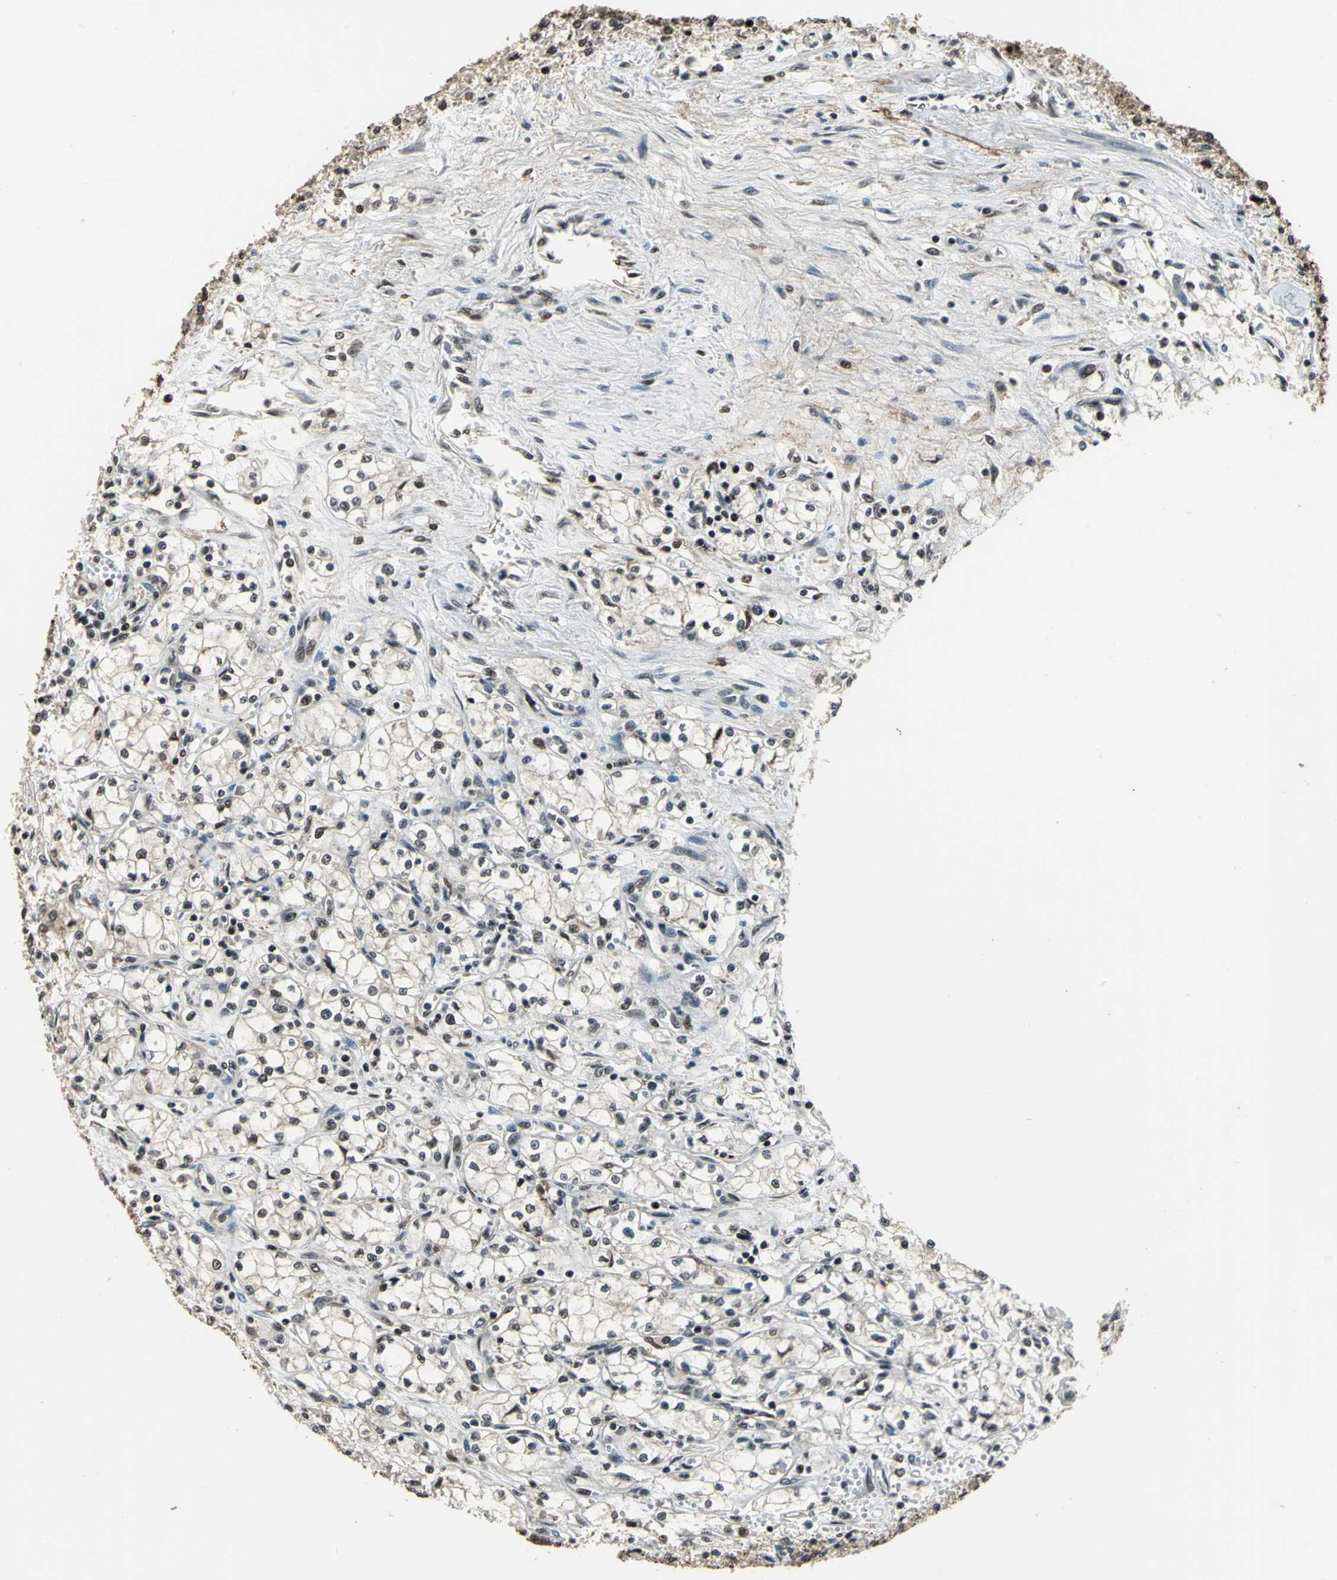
{"staining": {"intensity": "weak", "quantity": ">75%", "location": "nuclear"}, "tissue": "renal cancer", "cell_type": "Tumor cells", "image_type": "cancer", "snomed": [{"axis": "morphology", "description": "Normal tissue, NOS"}, {"axis": "morphology", "description": "Adenocarcinoma, NOS"}, {"axis": "topography", "description": "Kidney"}], "caption": "Brown immunohistochemical staining in human renal cancer shows weak nuclear positivity in approximately >75% of tumor cells.", "gene": "MIS18BP1", "patient": {"sex": "male", "age": 59}}